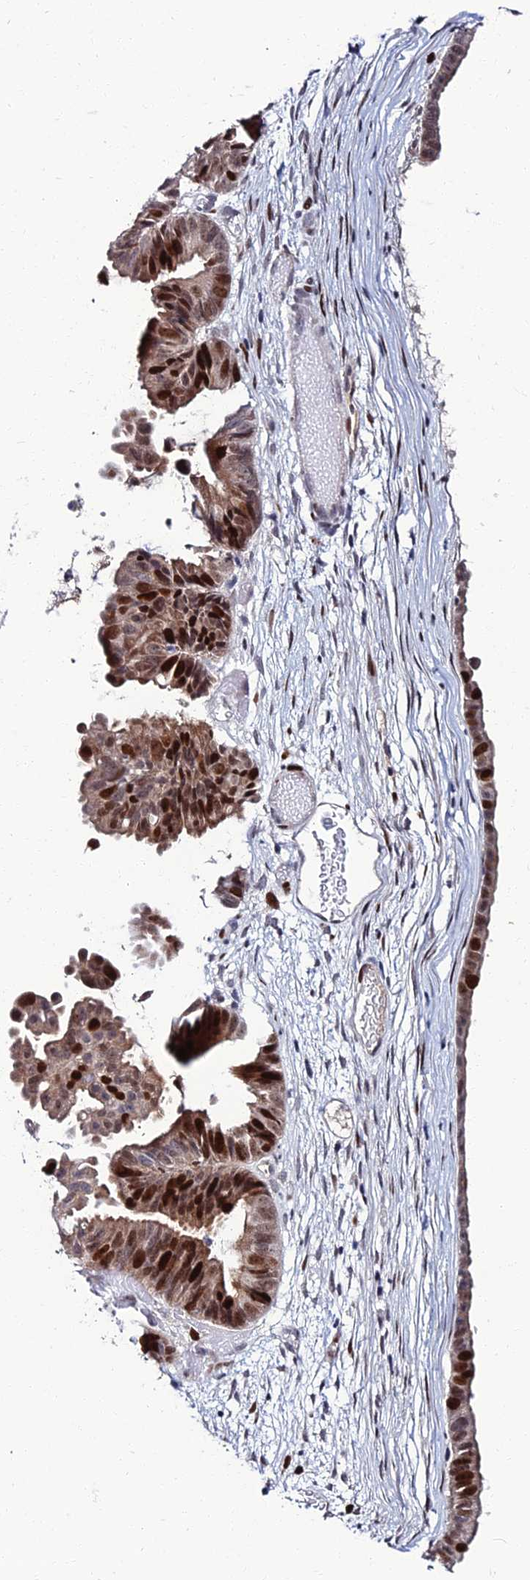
{"staining": {"intensity": "strong", "quantity": "25%-75%", "location": "nuclear"}, "tissue": "ovarian cancer", "cell_type": "Tumor cells", "image_type": "cancer", "snomed": [{"axis": "morphology", "description": "Cystadenocarcinoma, mucinous, NOS"}, {"axis": "topography", "description": "Ovary"}], "caption": "Strong nuclear staining is identified in approximately 25%-75% of tumor cells in ovarian cancer. The protein is stained brown, and the nuclei are stained in blue (DAB (3,3'-diaminobenzidine) IHC with brightfield microscopy, high magnification).", "gene": "TAF9B", "patient": {"sex": "female", "age": 61}}